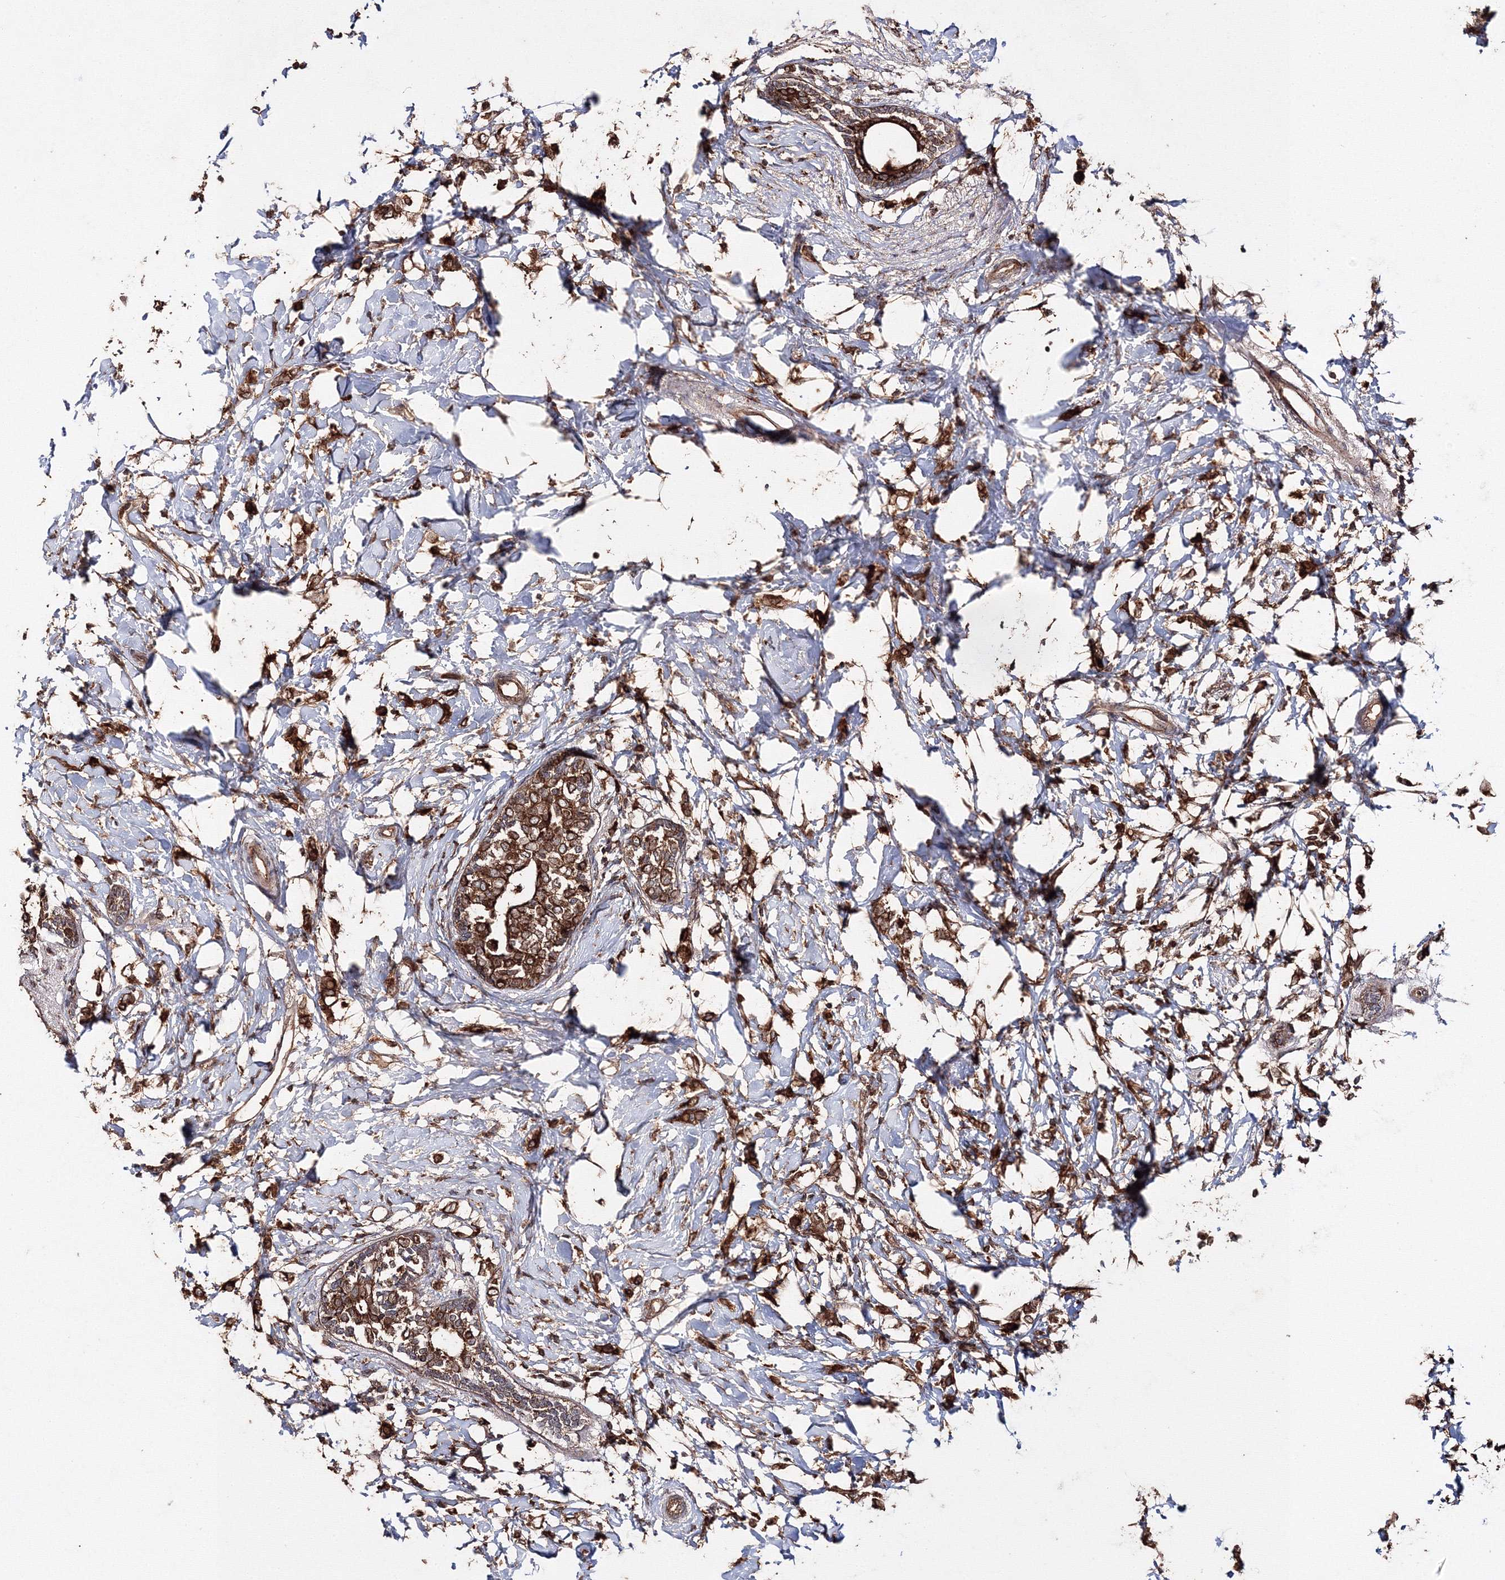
{"staining": {"intensity": "strong", "quantity": ">75%", "location": "cytoplasmic/membranous"}, "tissue": "breast cancer", "cell_type": "Tumor cells", "image_type": "cancer", "snomed": [{"axis": "morphology", "description": "Normal tissue, NOS"}, {"axis": "morphology", "description": "Lobular carcinoma"}, {"axis": "topography", "description": "Breast"}], "caption": "Brown immunohistochemical staining in breast cancer (lobular carcinoma) reveals strong cytoplasmic/membranous expression in about >75% of tumor cells.", "gene": "DDO", "patient": {"sex": "female", "age": 47}}